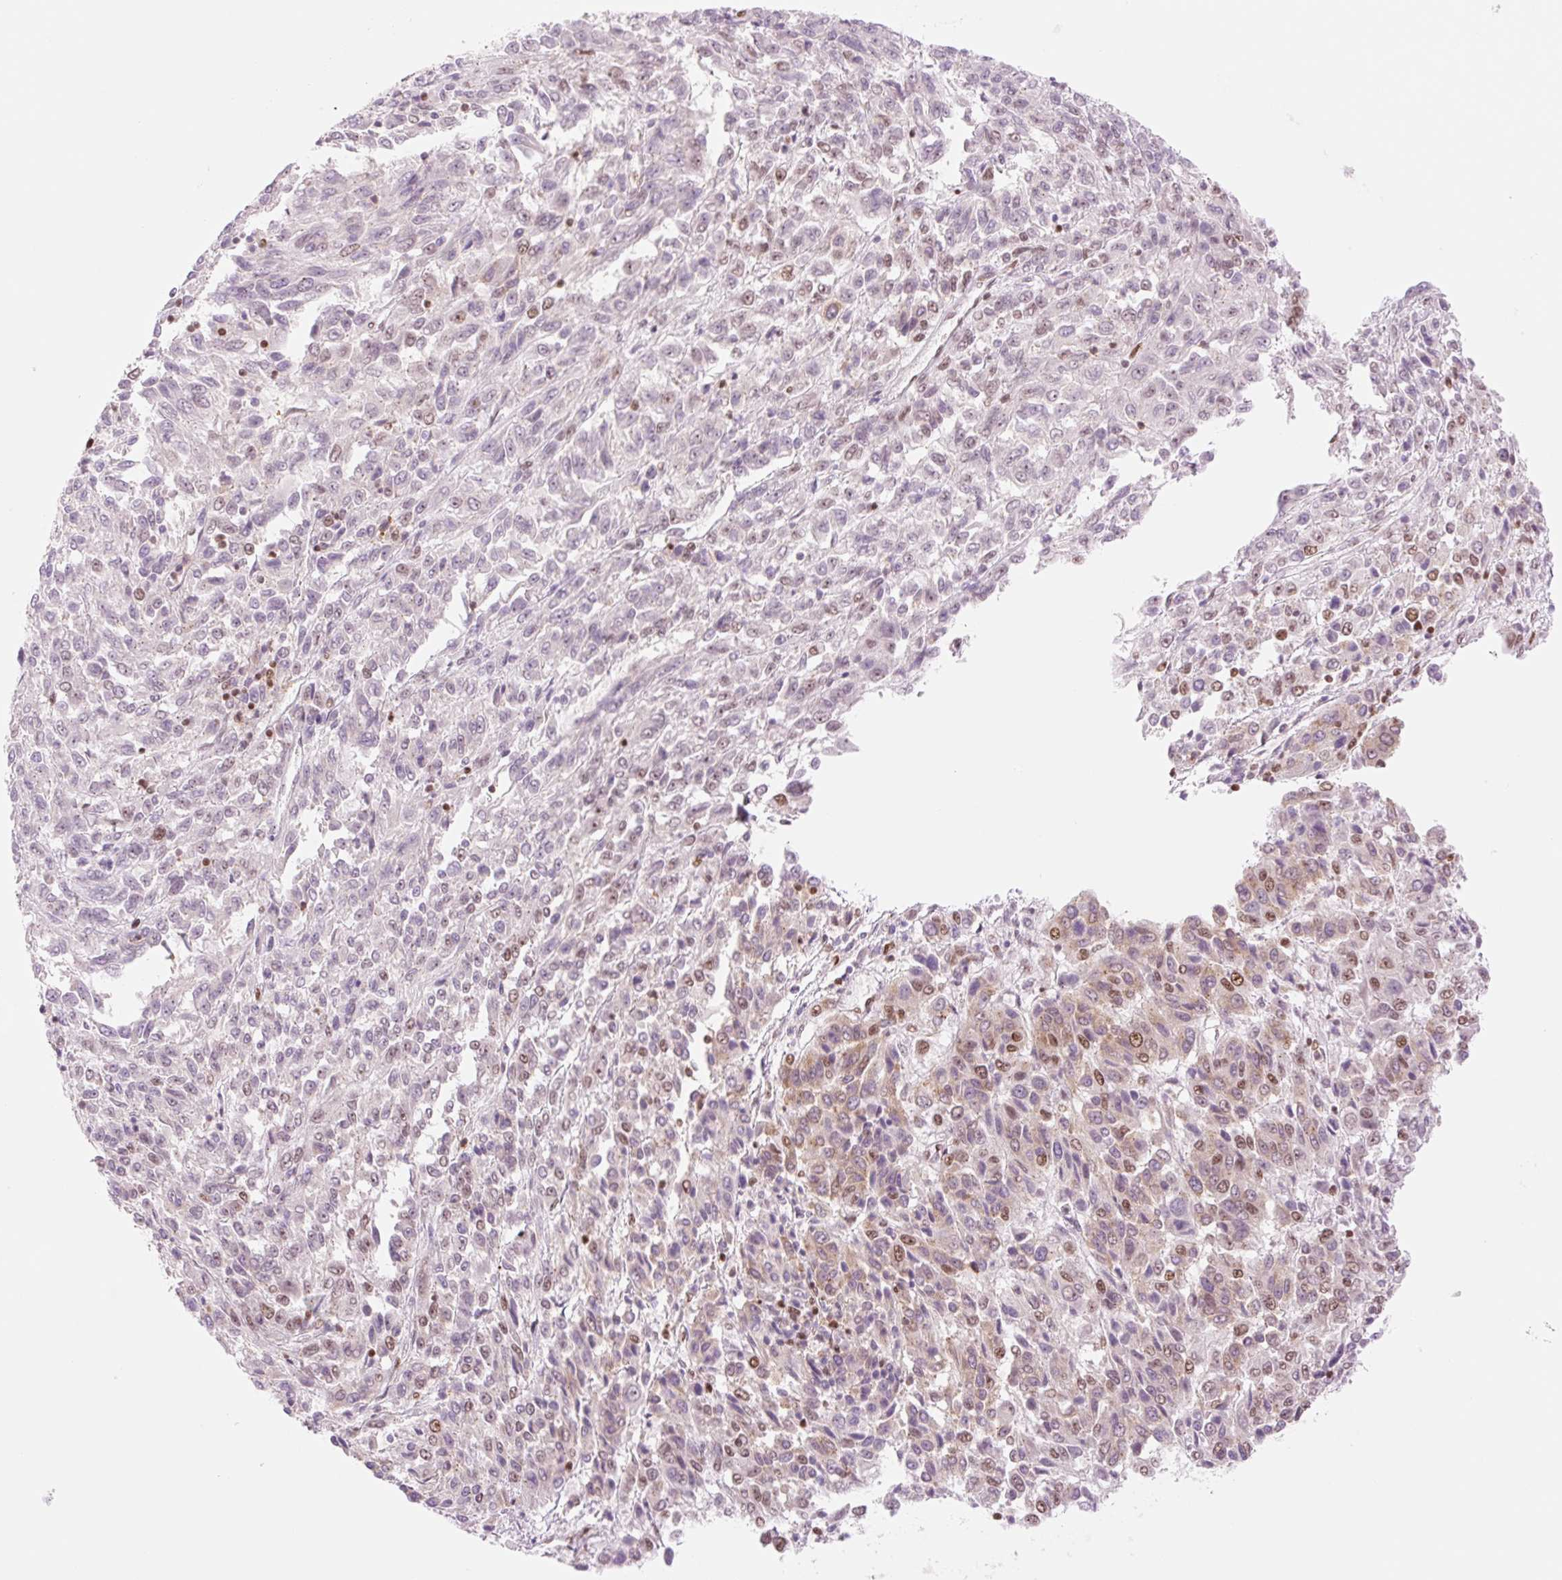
{"staining": {"intensity": "moderate", "quantity": "25%-75%", "location": "nuclear"}, "tissue": "melanoma", "cell_type": "Tumor cells", "image_type": "cancer", "snomed": [{"axis": "morphology", "description": "Malignant melanoma, Metastatic site"}, {"axis": "topography", "description": "Lung"}], "caption": "Immunohistochemistry of human malignant melanoma (metastatic site) demonstrates medium levels of moderate nuclear expression in about 25%-75% of tumor cells. Ihc stains the protein of interest in brown and the nuclei are stained blue.", "gene": "PRDM11", "patient": {"sex": "male", "age": 64}}